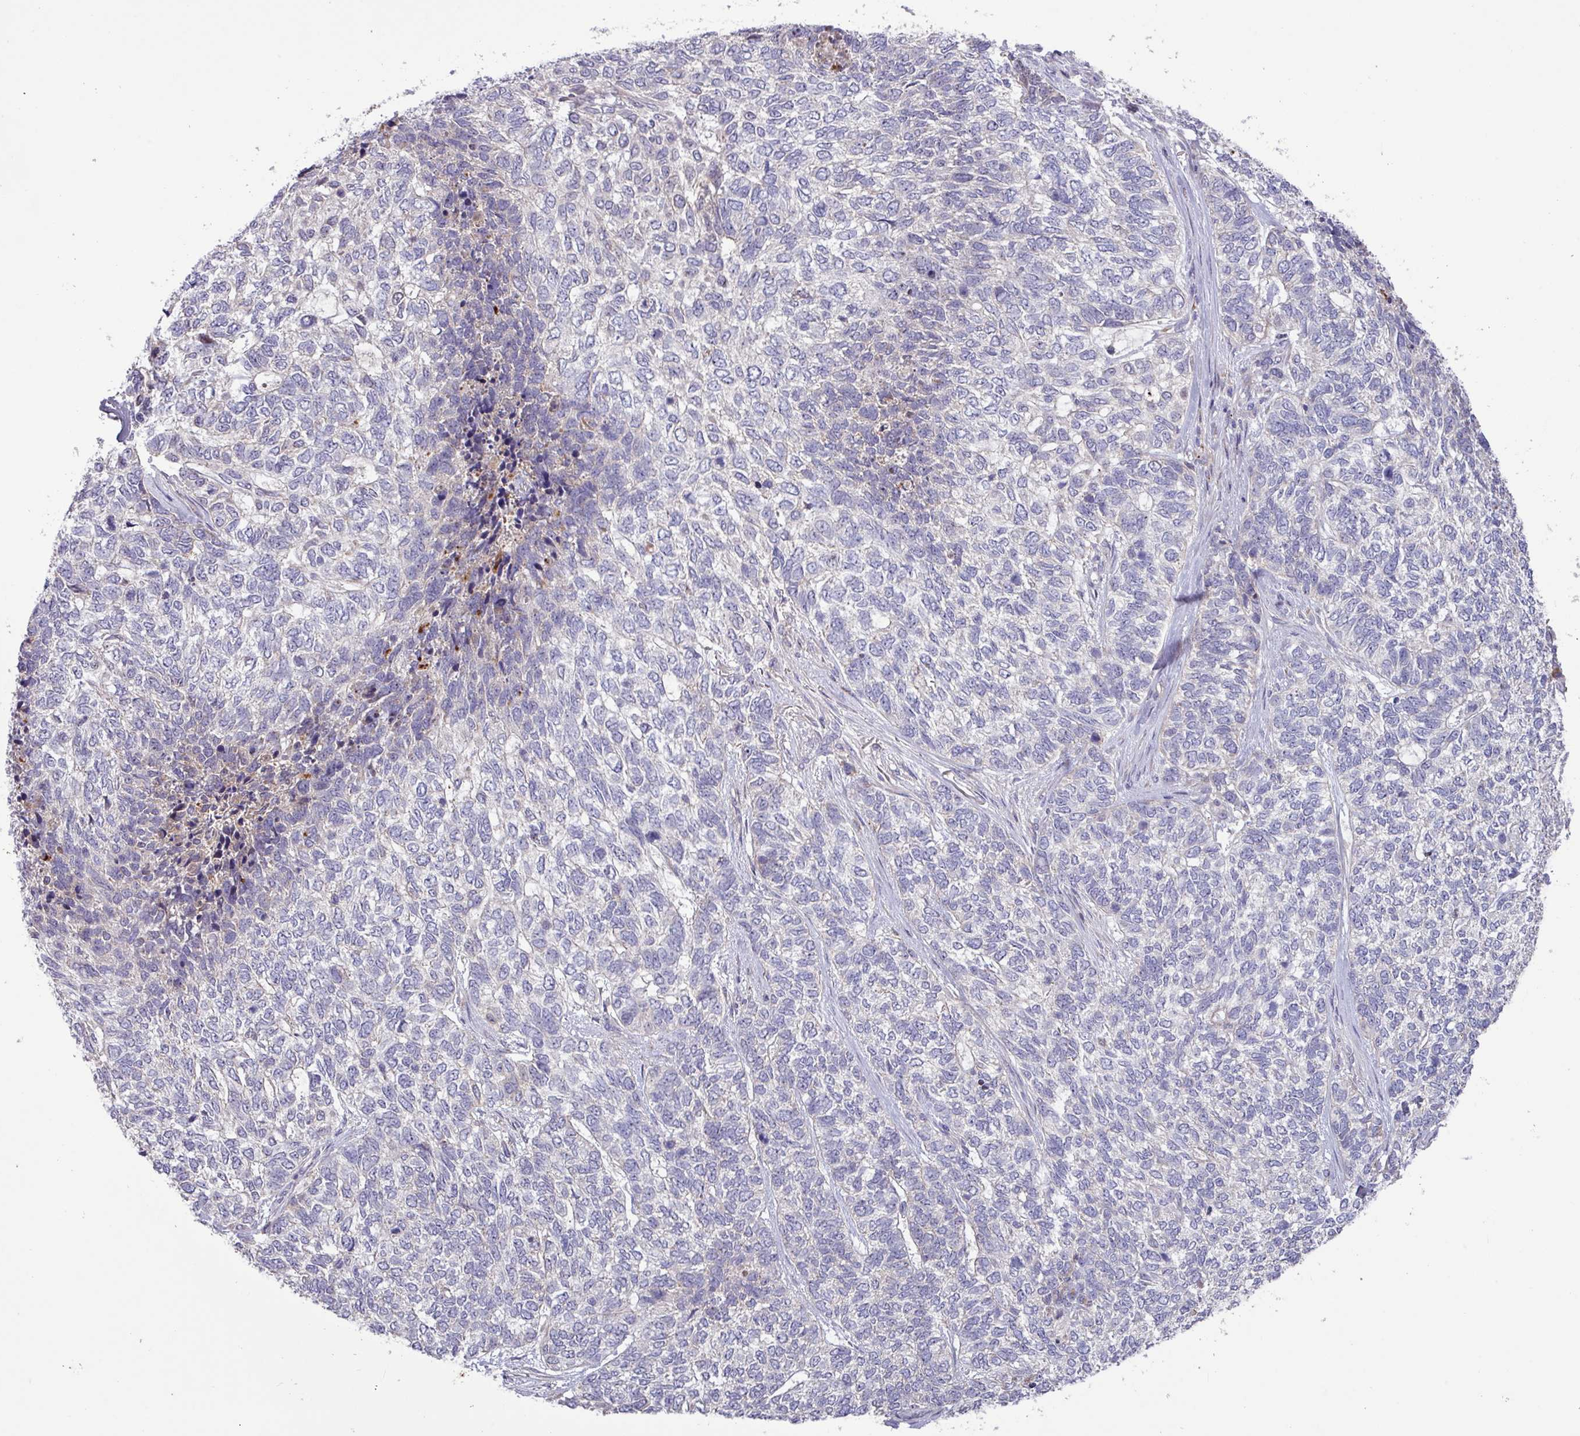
{"staining": {"intensity": "negative", "quantity": "none", "location": "none"}, "tissue": "skin cancer", "cell_type": "Tumor cells", "image_type": "cancer", "snomed": [{"axis": "morphology", "description": "Basal cell carcinoma"}, {"axis": "topography", "description": "Skin"}], "caption": "Immunohistochemistry (IHC) of human skin cancer (basal cell carcinoma) shows no expression in tumor cells. (DAB IHC, high magnification).", "gene": "TNFSF12", "patient": {"sex": "female", "age": 65}}